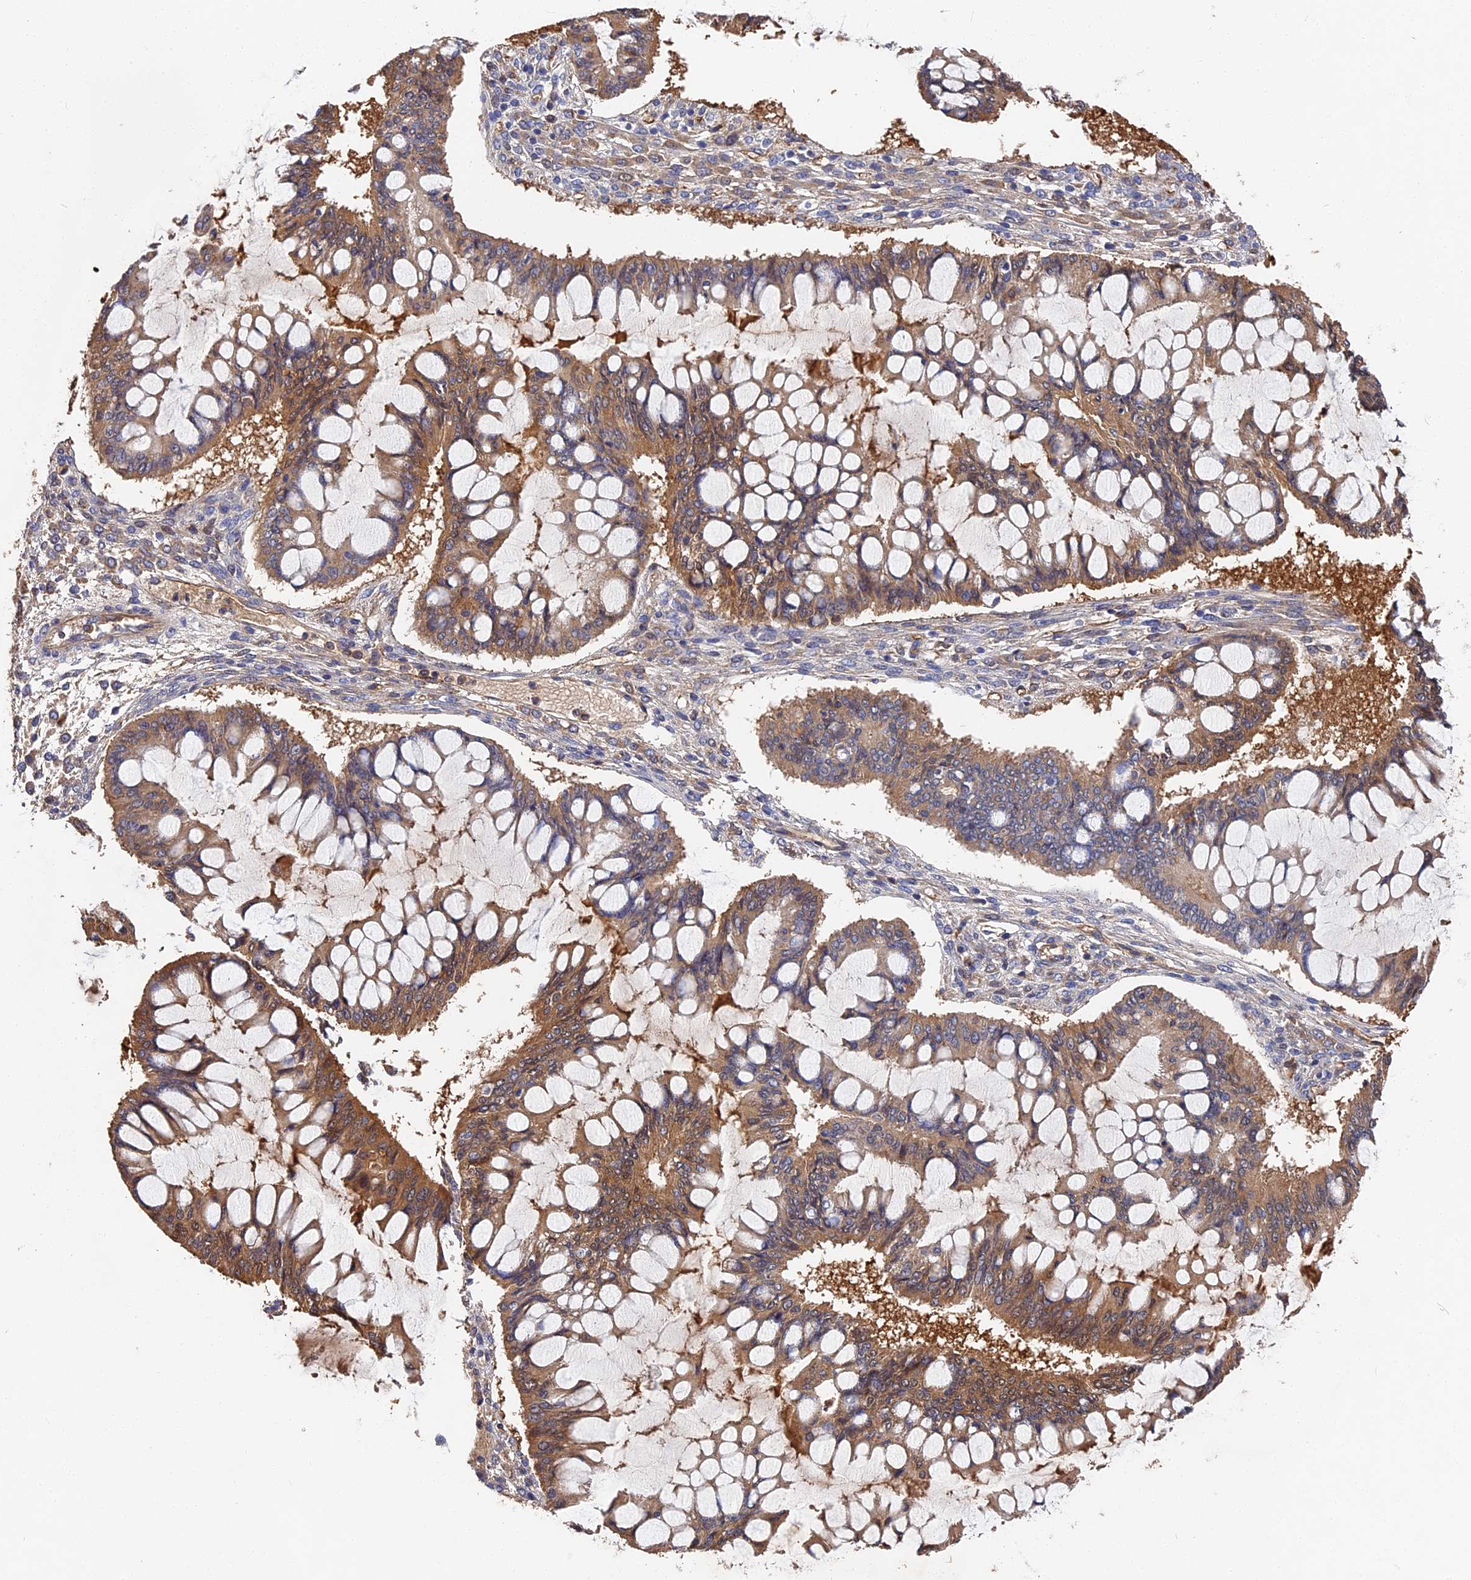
{"staining": {"intensity": "moderate", "quantity": ">75%", "location": "cytoplasmic/membranous"}, "tissue": "ovarian cancer", "cell_type": "Tumor cells", "image_type": "cancer", "snomed": [{"axis": "morphology", "description": "Cystadenocarcinoma, mucinous, NOS"}, {"axis": "topography", "description": "Ovary"}], "caption": "Mucinous cystadenocarcinoma (ovarian) stained with immunohistochemistry demonstrates moderate cytoplasmic/membranous expression in about >75% of tumor cells.", "gene": "DHRS11", "patient": {"sex": "female", "age": 73}}